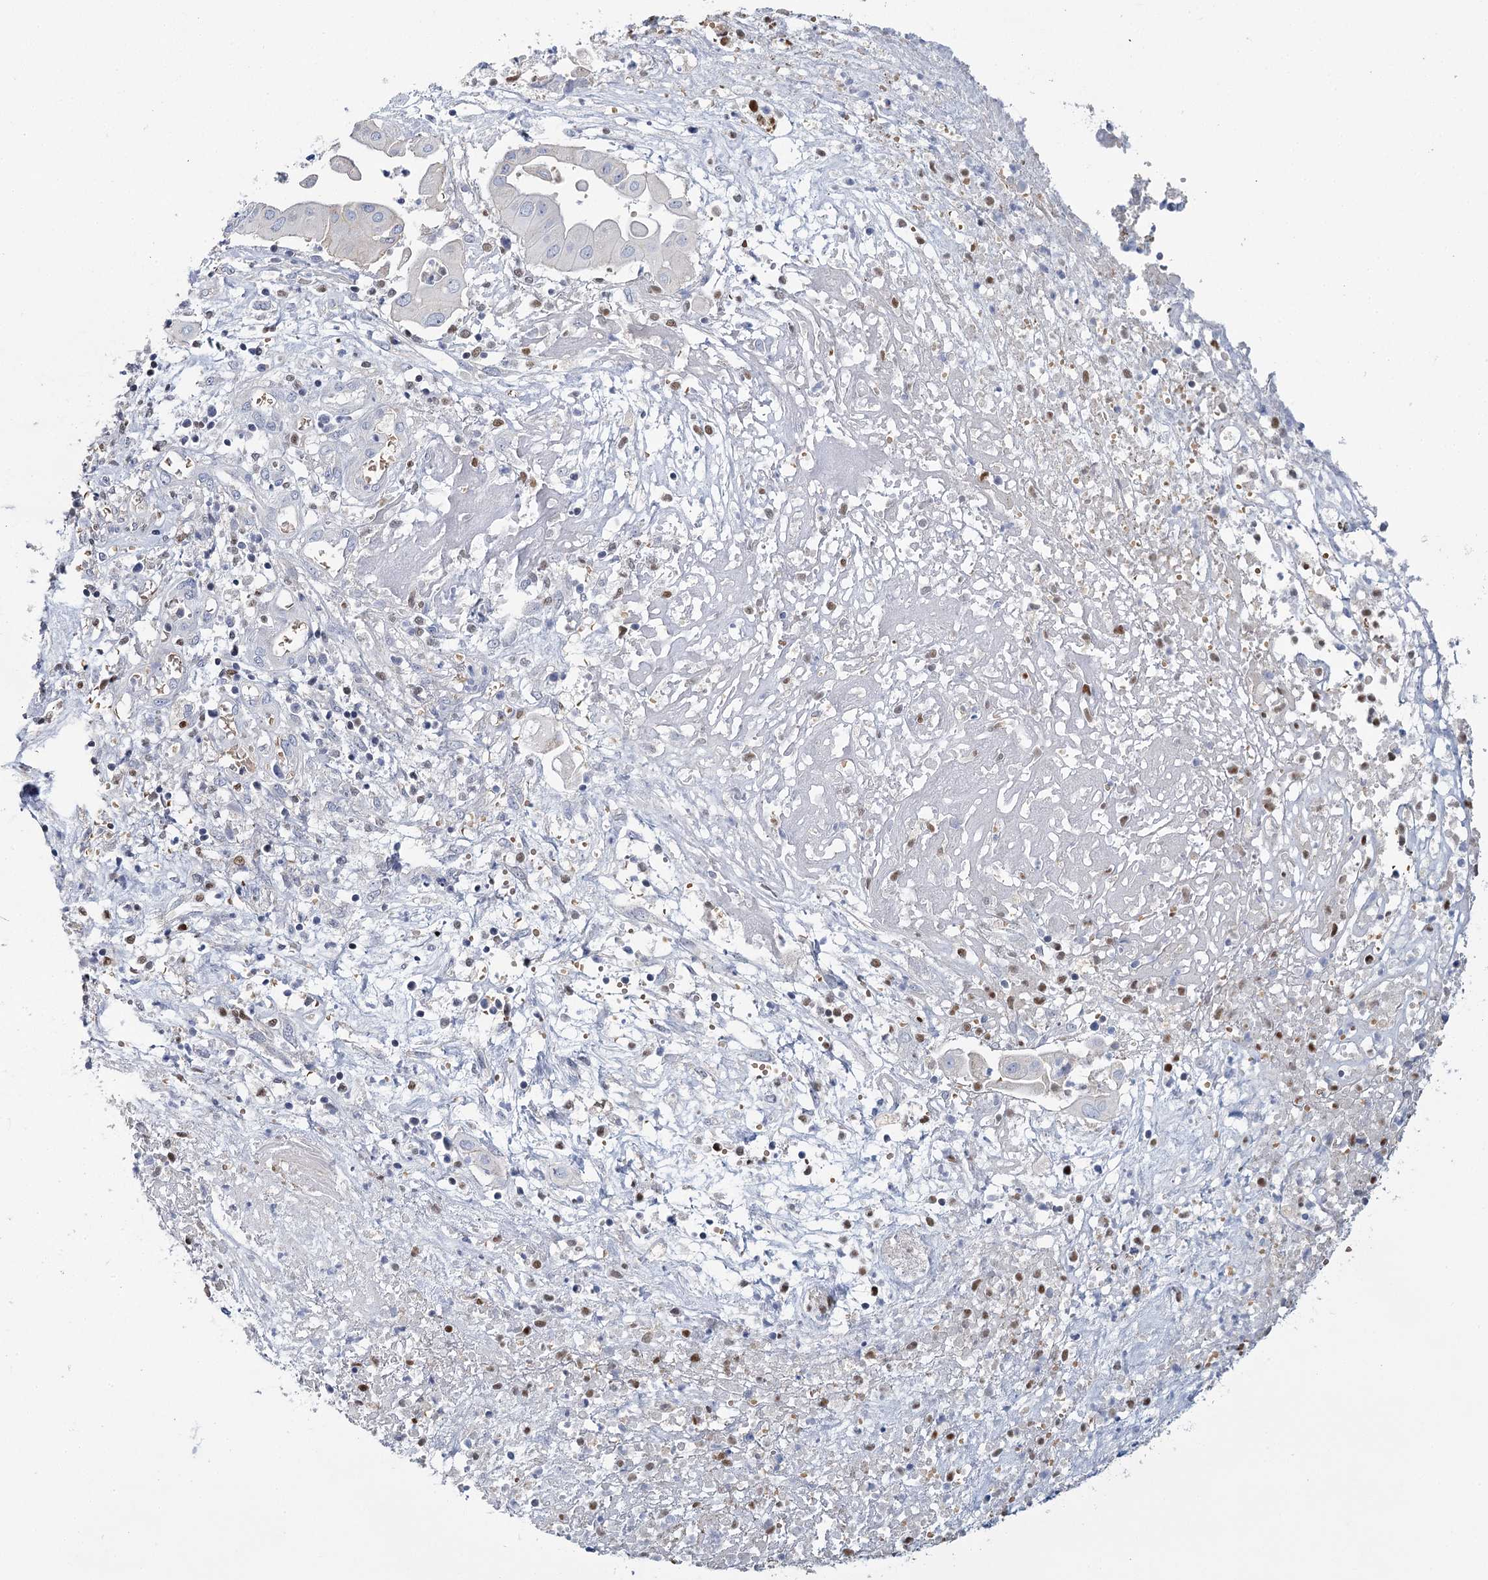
{"staining": {"intensity": "negative", "quantity": "none", "location": "none"}, "tissue": "endometrial cancer", "cell_type": "Tumor cells", "image_type": "cancer", "snomed": [{"axis": "morphology", "description": "Adenocarcinoma, NOS"}, {"axis": "topography", "description": "Uterus"}, {"axis": "topography", "description": "Endometrium"}], "caption": "IHC micrograph of human adenocarcinoma (endometrial) stained for a protein (brown), which demonstrates no staining in tumor cells. Brightfield microscopy of IHC stained with DAB (3,3'-diaminobenzidine) (brown) and hematoxylin (blue), captured at high magnification.", "gene": "IGSF3", "patient": {"sex": "female", "age": 70}}